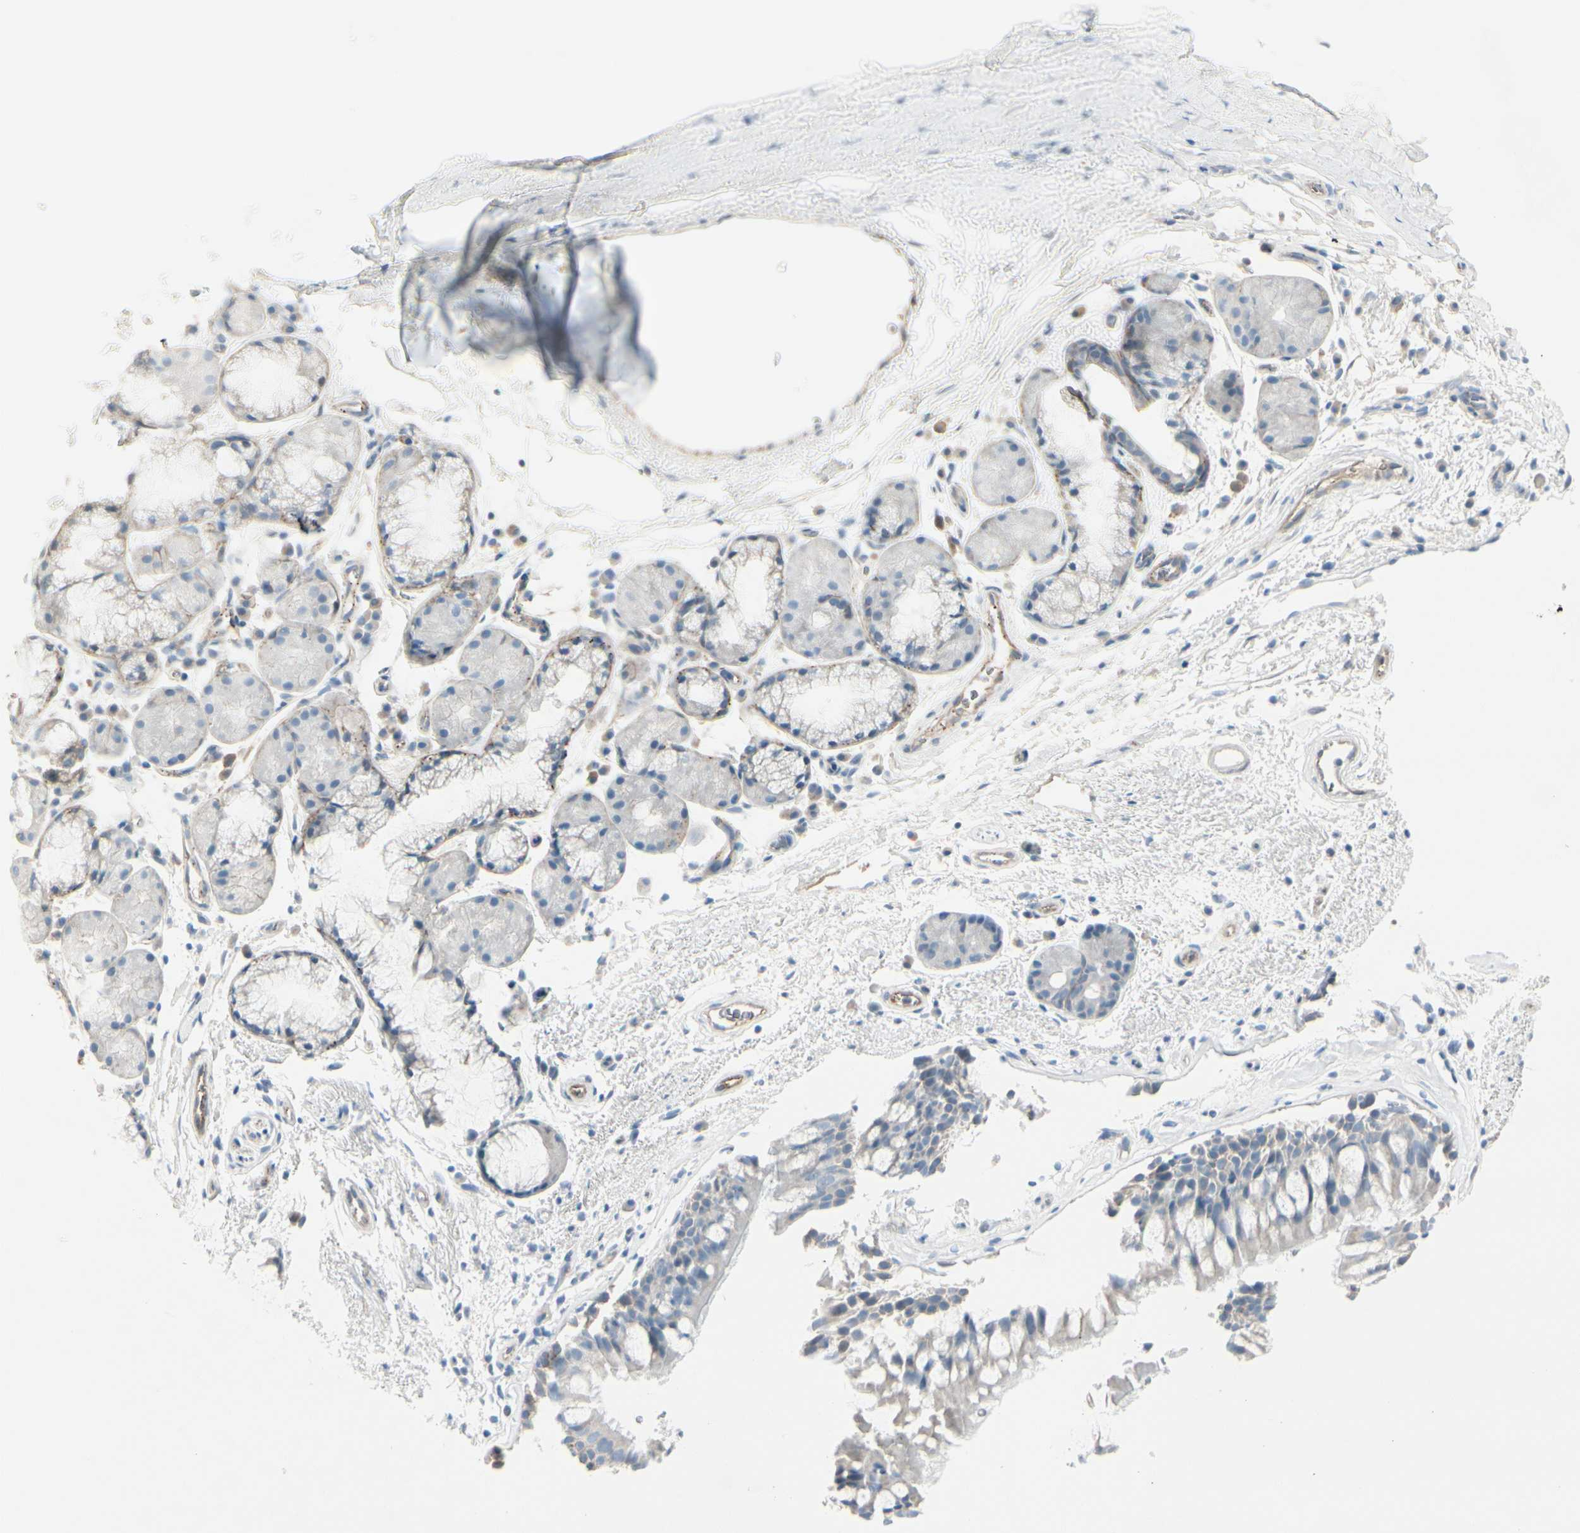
{"staining": {"intensity": "negative", "quantity": "none", "location": "none"}, "tissue": "bronchus", "cell_type": "Respiratory epithelial cells", "image_type": "normal", "snomed": [{"axis": "morphology", "description": "Normal tissue, NOS"}, {"axis": "topography", "description": "Bronchus"}], "caption": "DAB immunohistochemical staining of unremarkable human bronchus demonstrates no significant positivity in respiratory epithelial cells.", "gene": "CACNA2D1", "patient": {"sex": "female", "age": 54}}